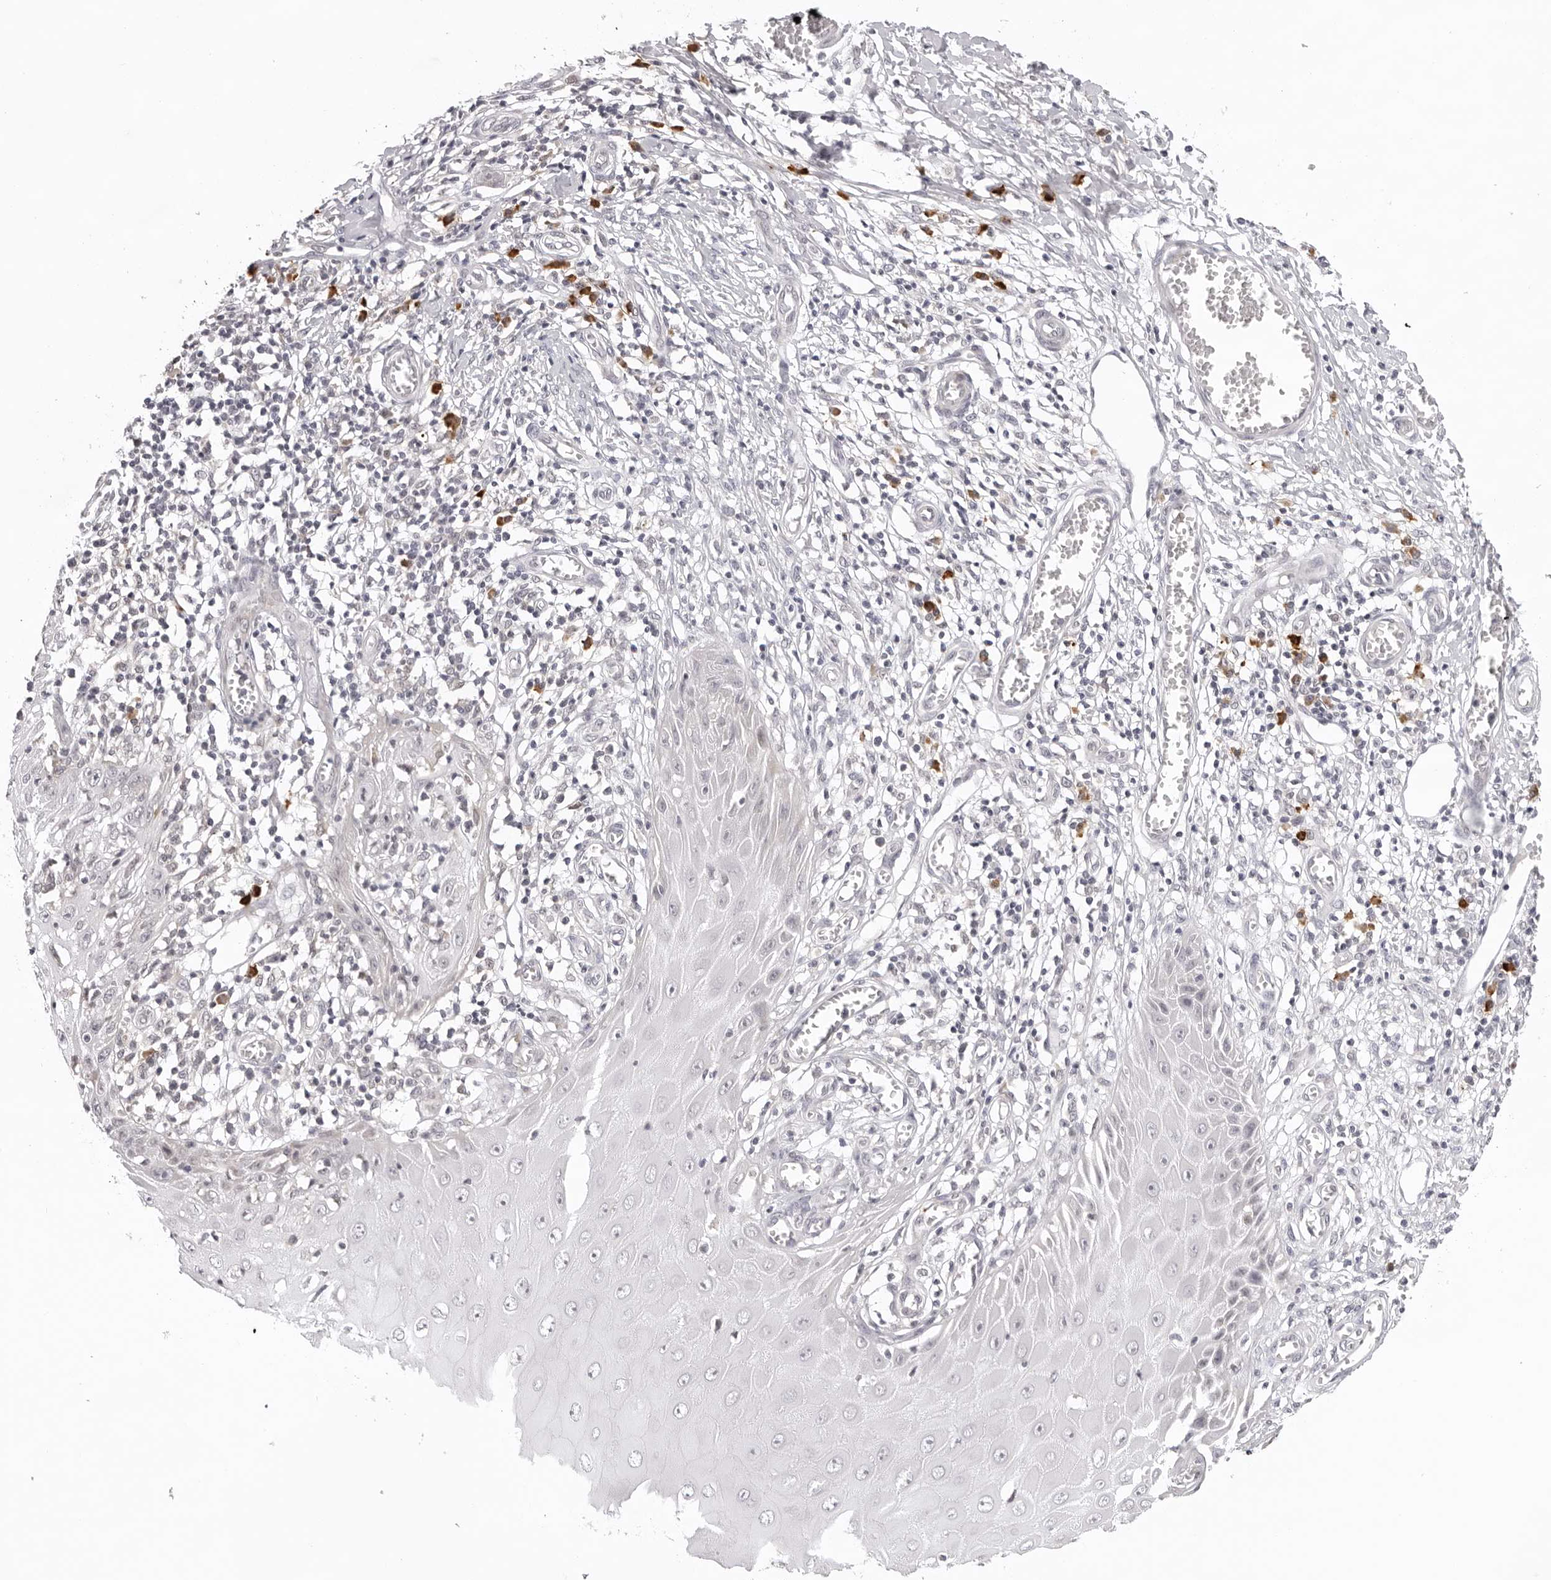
{"staining": {"intensity": "negative", "quantity": "none", "location": "none"}, "tissue": "skin cancer", "cell_type": "Tumor cells", "image_type": "cancer", "snomed": [{"axis": "morphology", "description": "Squamous cell carcinoma, NOS"}, {"axis": "topography", "description": "Skin"}], "caption": "IHC micrograph of neoplastic tissue: human squamous cell carcinoma (skin) stained with DAB reveals no significant protein staining in tumor cells.", "gene": "IL17RA", "patient": {"sex": "female", "age": 73}}